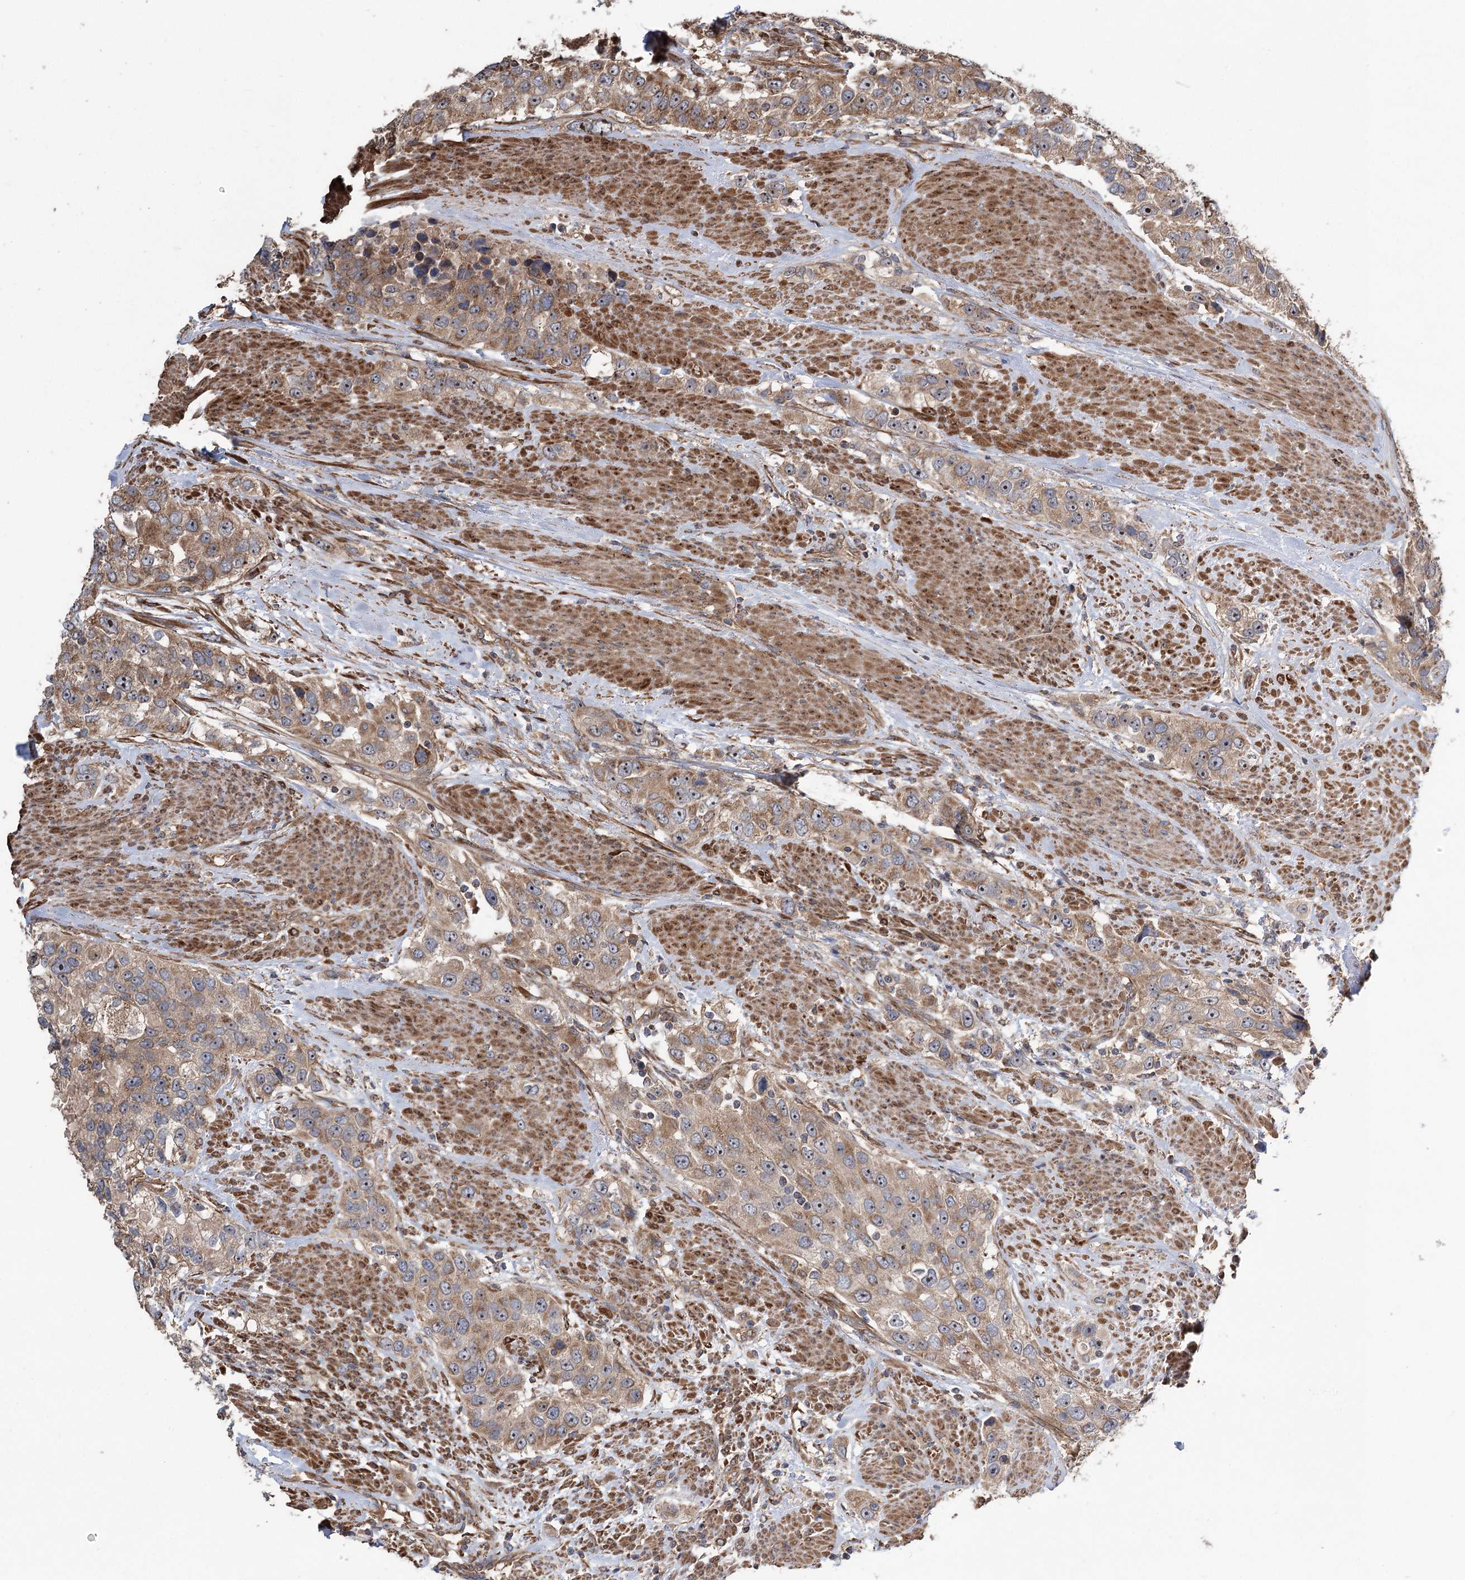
{"staining": {"intensity": "moderate", "quantity": ">75%", "location": "cytoplasmic/membranous"}, "tissue": "urothelial cancer", "cell_type": "Tumor cells", "image_type": "cancer", "snomed": [{"axis": "morphology", "description": "Urothelial carcinoma, High grade"}, {"axis": "topography", "description": "Urinary bladder"}], "caption": "This photomicrograph shows IHC staining of urothelial cancer, with medium moderate cytoplasmic/membranous positivity in approximately >75% of tumor cells.", "gene": "RWDD4", "patient": {"sex": "female", "age": 80}}